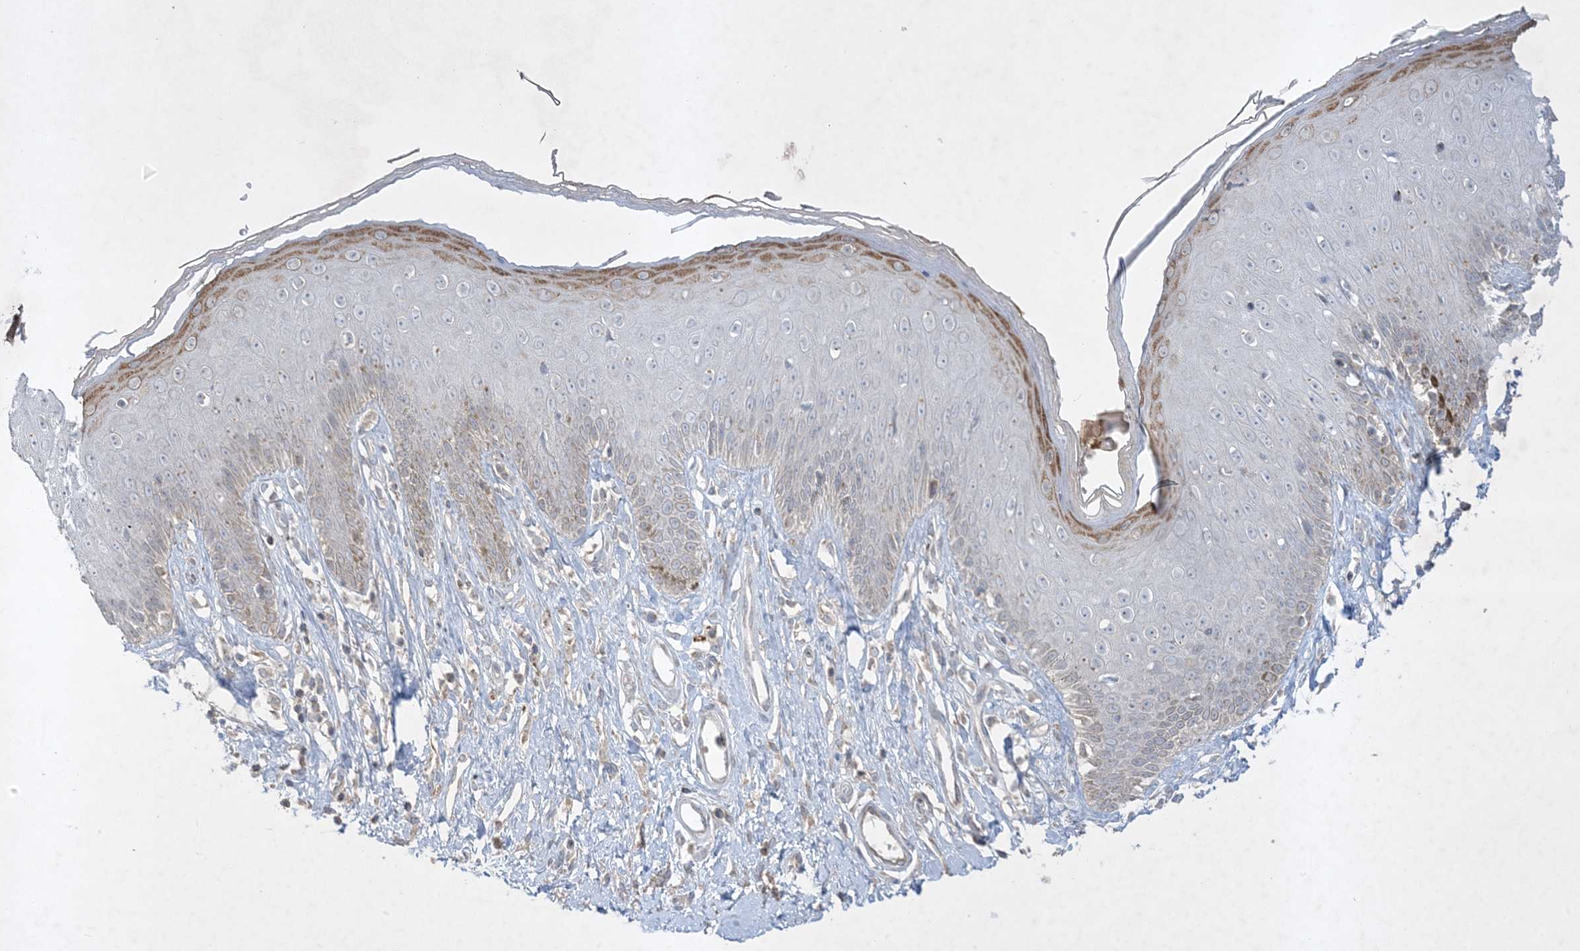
{"staining": {"intensity": "moderate", "quantity": "<25%", "location": "cytoplasmic/membranous"}, "tissue": "skin", "cell_type": "Epidermal cells", "image_type": "normal", "snomed": [{"axis": "morphology", "description": "Normal tissue, NOS"}, {"axis": "morphology", "description": "Squamous cell carcinoma, NOS"}, {"axis": "topography", "description": "Vulva"}], "caption": "Epidermal cells exhibit moderate cytoplasmic/membranous positivity in about <25% of cells in unremarkable skin. (DAB (3,3'-diaminobenzidine) = brown stain, brightfield microscopy at high magnification).", "gene": "FNDC1", "patient": {"sex": "female", "age": 85}}